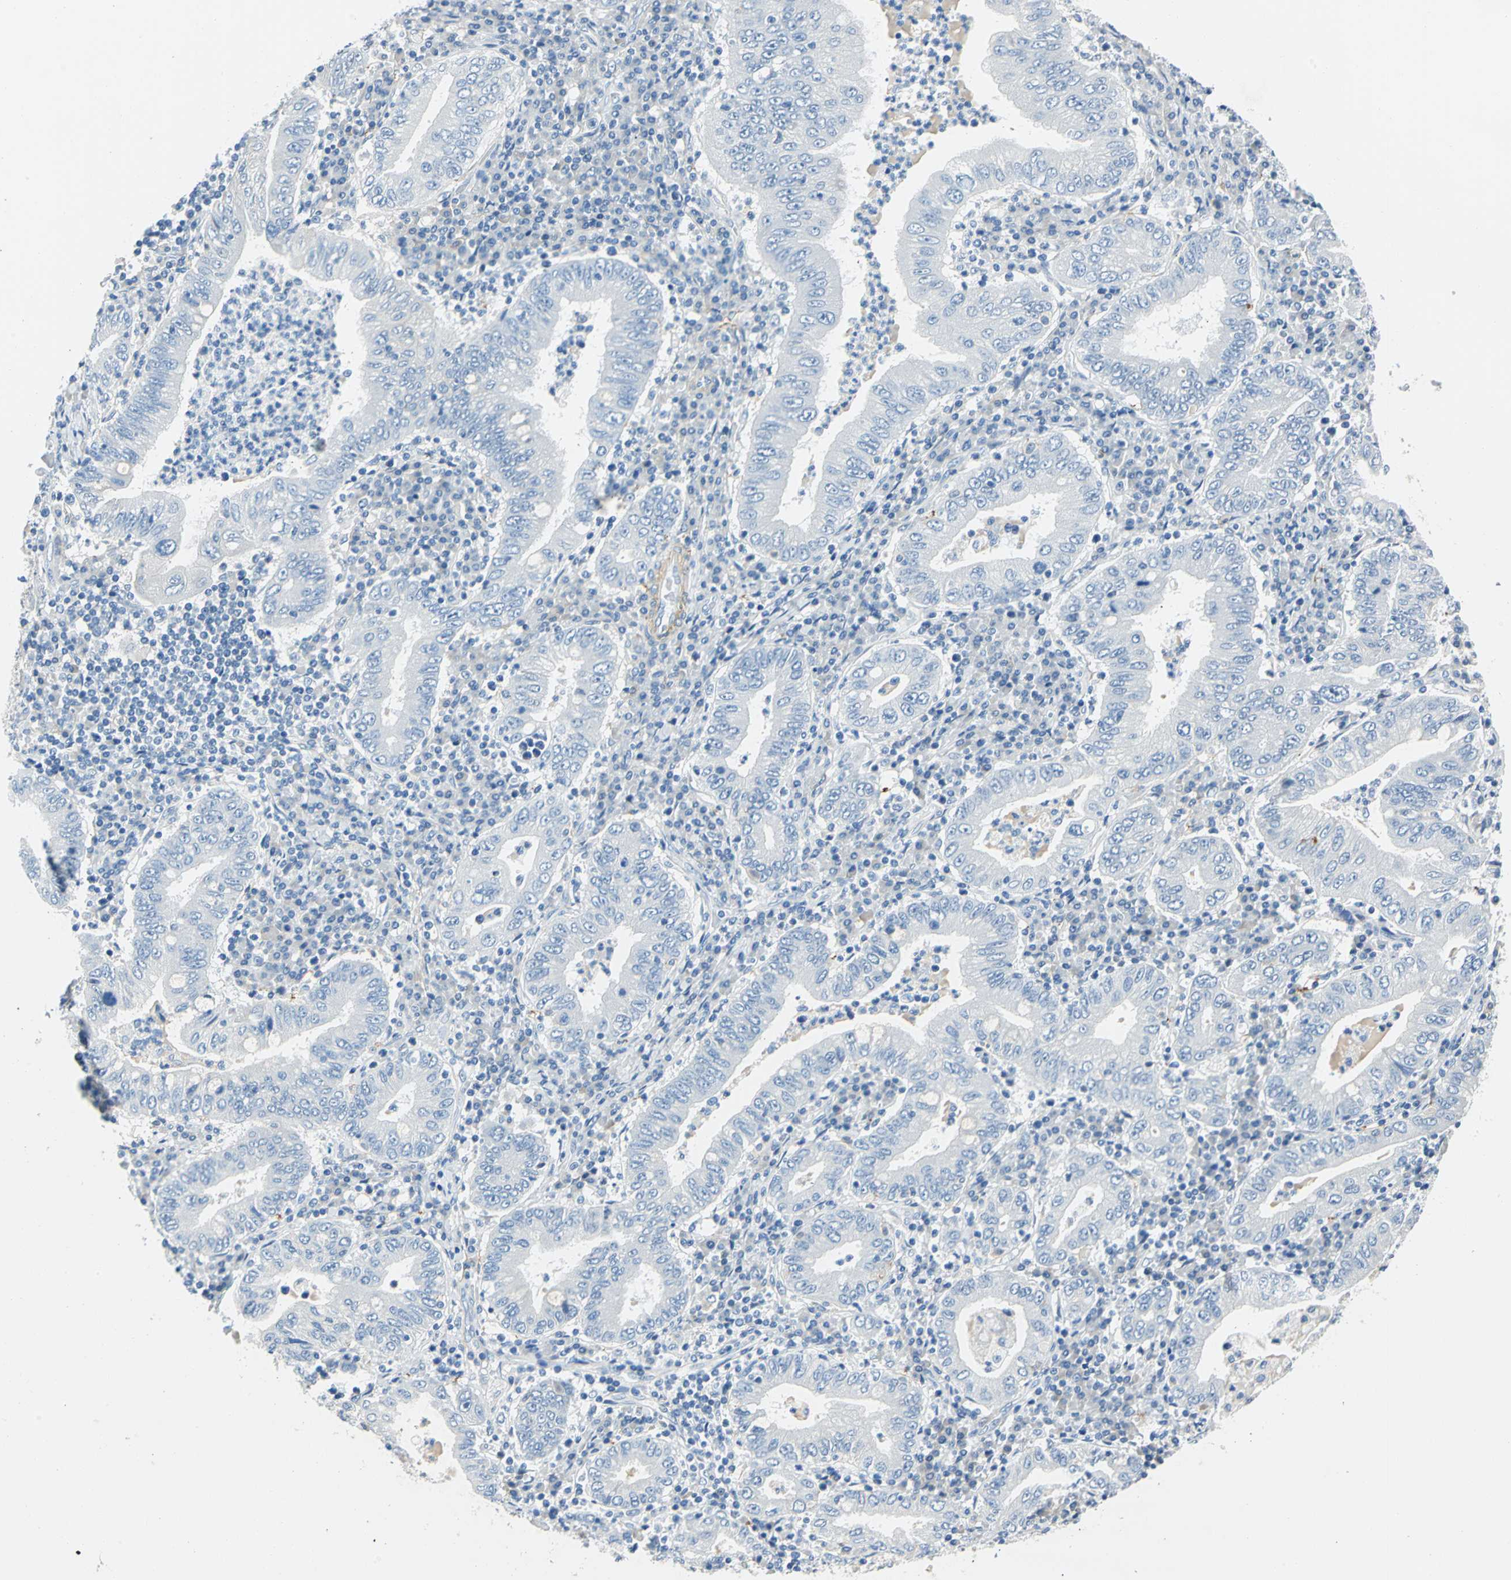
{"staining": {"intensity": "negative", "quantity": "none", "location": "none"}, "tissue": "stomach cancer", "cell_type": "Tumor cells", "image_type": "cancer", "snomed": [{"axis": "morphology", "description": "Normal tissue, NOS"}, {"axis": "morphology", "description": "Adenocarcinoma, NOS"}, {"axis": "topography", "description": "Esophagus"}, {"axis": "topography", "description": "Stomach, upper"}, {"axis": "topography", "description": "Peripheral nerve tissue"}], "caption": "Tumor cells show no significant expression in stomach cancer (adenocarcinoma). The staining was performed using DAB (3,3'-diaminobenzidine) to visualize the protein expression in brown, while the nuclei were stained in blue with hematoxylin (Magnification: 20x).", "gene": "AKAP12", "patient": {"sex": "male", "age": 62}}